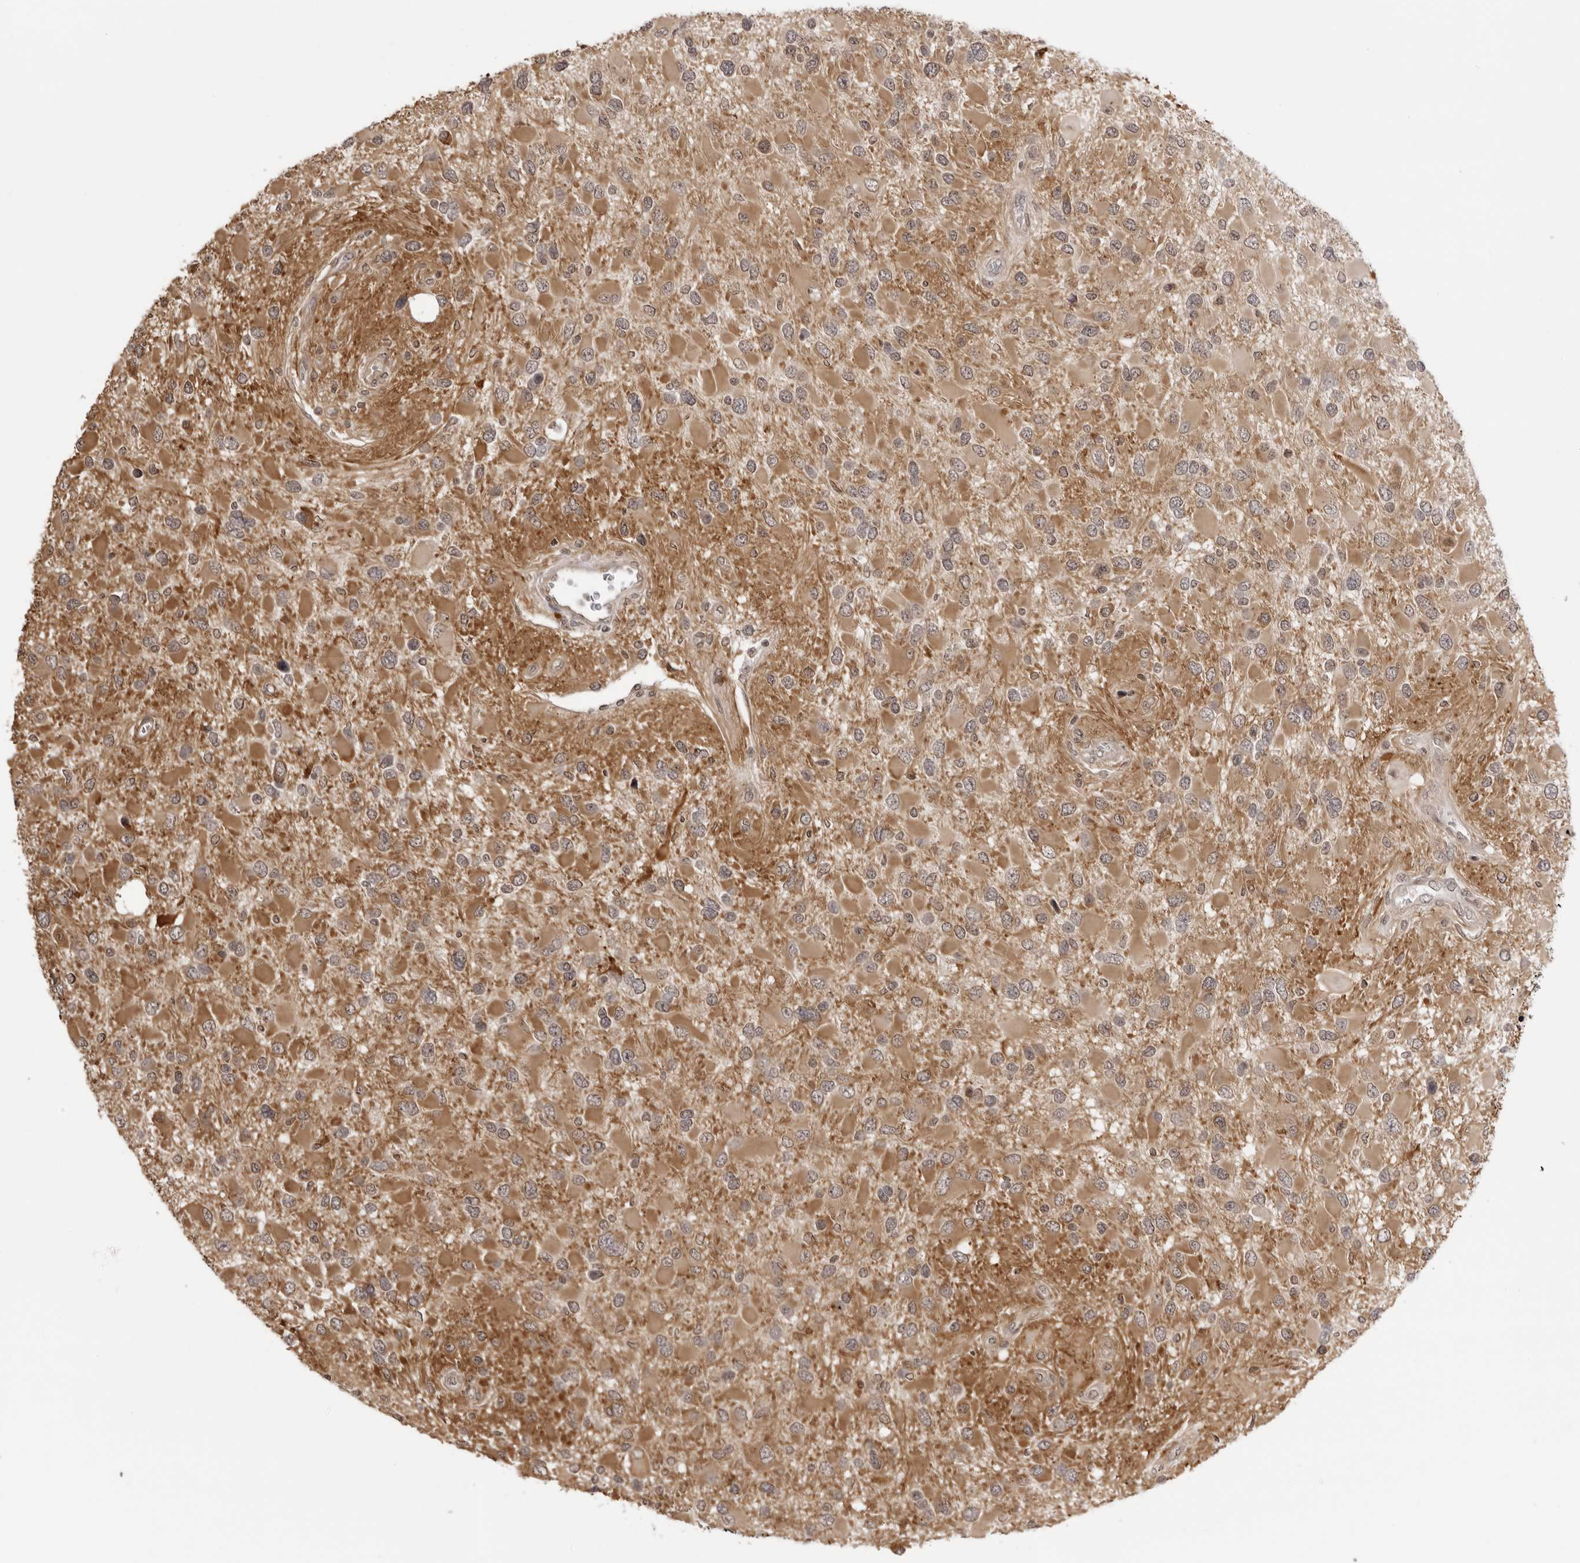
{"staining": {"intensity": "moderate", "quantity": ">75%", "location": "cytoplasmic/membranous"}, "tissue": "glioma", "cell_type": "Tumor cells", "image_type": "cancer", "snomed": [{"axis": "morphology", "description": "Glioma, malignant, High grade"}, {"axis": "topography", "description": "Brain"}], "caption": "Tumor cells reveal medium levels of moderate cytoplasmic/membranous staining in about >75% of cells in glioma. The staining was performed using DAB to visualize the protein expression in brown, while the nuclei were stained in blue with hematoxylin (Magnification: 20x).", "gene": "ZC3H11A", "patient": {"sex": "male", "age": 53}}